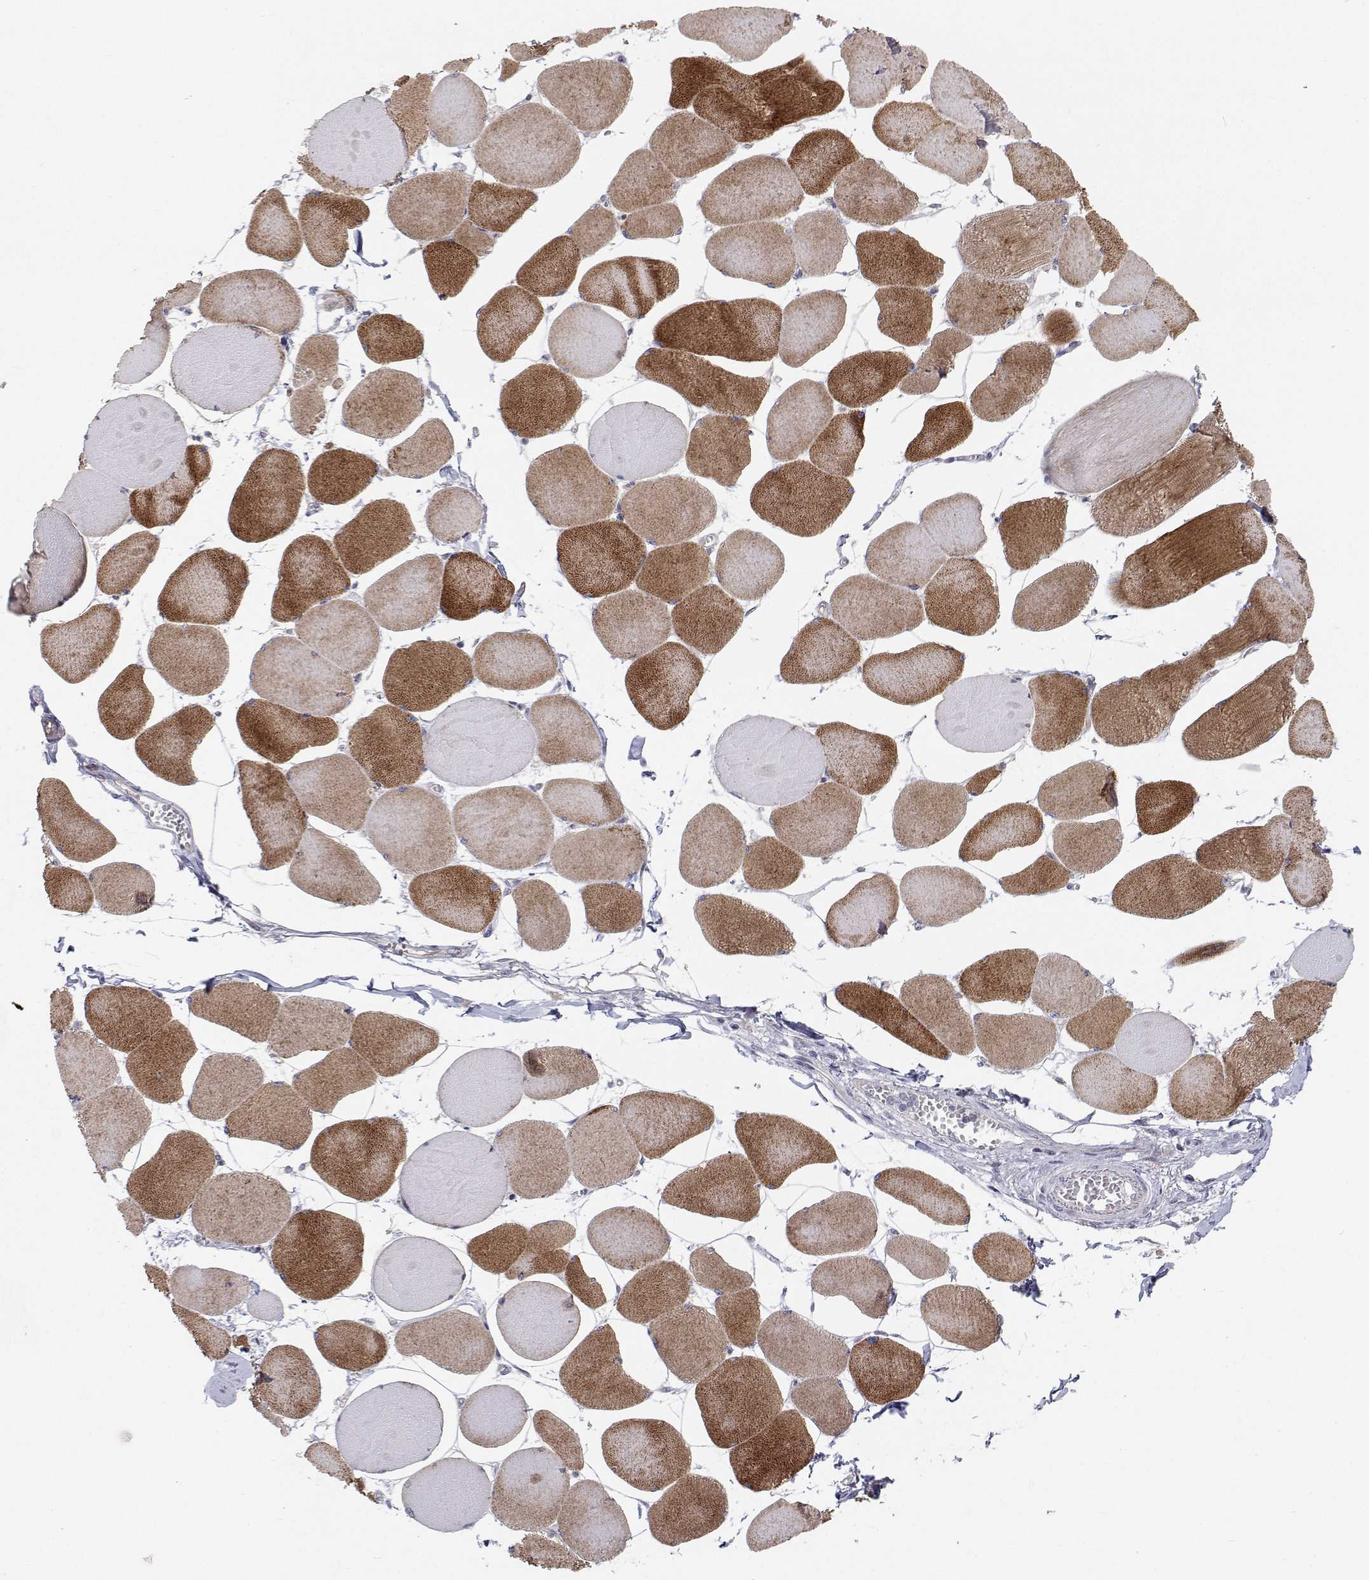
{"staining": {"intensity": "strong", "quantity": "25%-75%", "location": "cytoplasmic/membranous"}, "tissue": "skeletal muscle", "cell_type": "Myocytes", "image_type": "normal", "snomed": [{"axis": "morphology", "description": "Normal tissue, NOS"}, {"axis": "topography", "description": "Skeletal muscle"}], "caption": "Immunohistochemical staining of normal skeletal muscle reveals 25%-75% levels of strong cytoplasmic/membranous protein staining in about 25%-75% of myocytes. Using DAB (brown) and hematoxylin (blue) stains, captured at high magnification using brightfield microscopy.", "gene": "MYPN", "patient": {"sex": "female", "age": 75}}